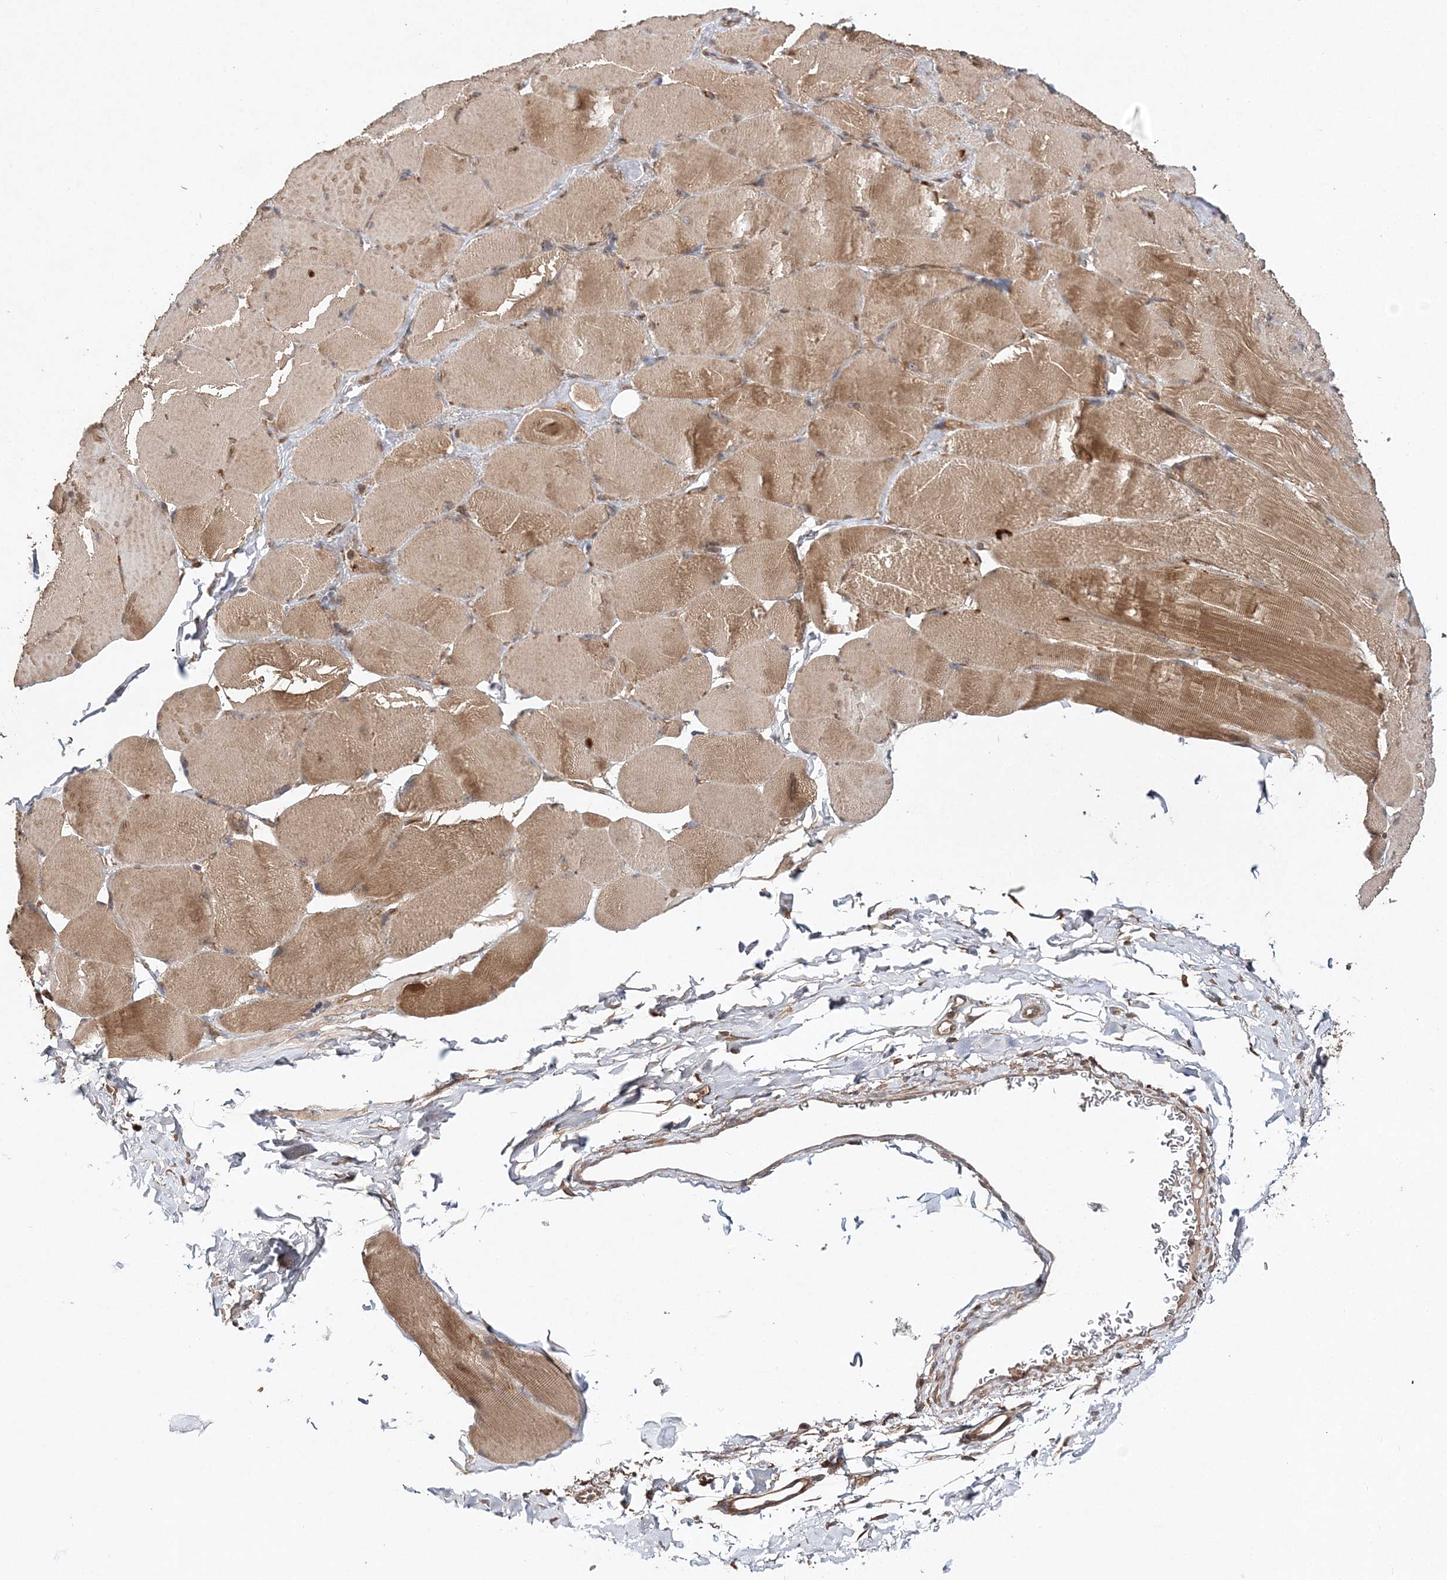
{"staining": {"intensity": "moderate", "quantity": ">75%", "location": "cytoplasmic/membranous"}, "tissue": "skeletal muscle", "cell_type": "Myocytes", "image_type": "normal", "snomed": [{"axis": "morphology", "description": "Normal tissue, NOS"}, {"axis": "topography", "description": "Skin"}, {"axis": "topography", "description": "Skeletal muscle"}], "caption": "Immunohistochemistry (IHC) photomicrograph of unremarkable skeletal muscle stained for a protein (brown), which reveals medium levels of moderate cytoplasmic/membranous staining in approximately >75% of myocytes.", "gene": "TMEM9B", "patient": {"sex": "male", "age": 83}}